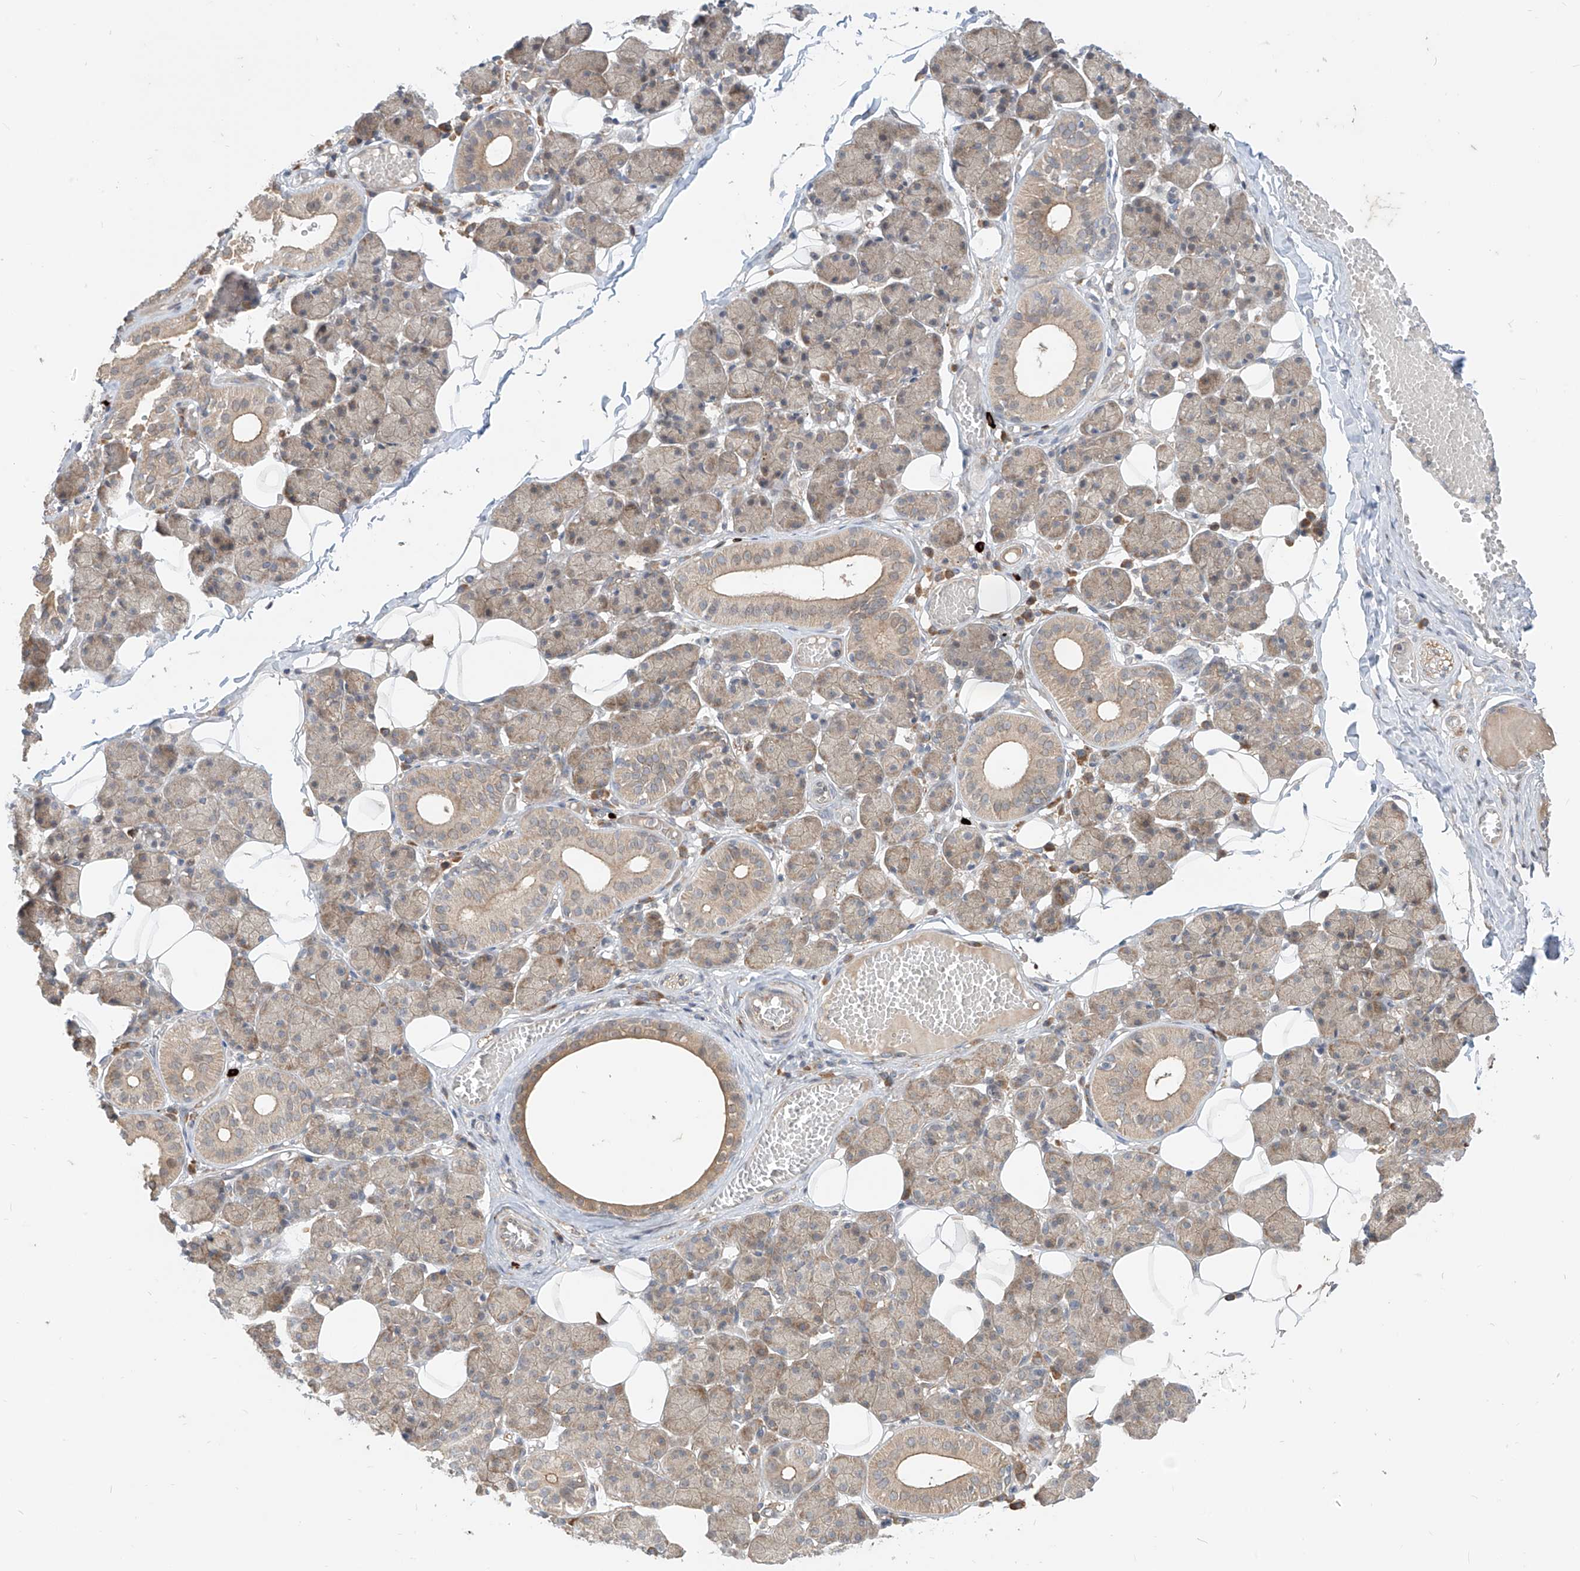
{"staining": {"intensity": "moderate", "quantity": "25%-75%", "location": "cytoplasmic/membranous"}, "tissue": "salivary gland", "cell_type": "Glandular cells", "image_type": "normal", "snomed": [{"axis": "morphology", "description": "Normal tissue, NOS"}, {"axis": "topography", "description": "Salivary gland"}], "caption": "This image exhibits immunohistochemistry (IHC) staining of benign salivary gland, with medium moderate cytoplasmic/membranous staining in approximately 25%-75% of glandular cells.", "gene": "MTUS2", "patient": {"sex": "female", "age": 33}}